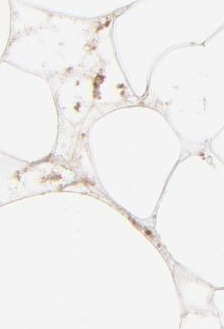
{"staining": {"intensity": "weak", "quantity": "<25%", "location": "cytoplasmic/membranous"}, "tissue": "adipose tissue", "cell_type": "Adipocytes", "image_type": "normal", "snomed": [{"axis": "morphology", "description": "Normal tissue, NOS"}, {"axis": "morphology", "description": "Duct carcinoma"}, {"axis": "topography", "description": "Breast"}, {"axis": "topography", "description": "Adipose tissue"}], "caption": "A high-resolution image shows immunohistochemistry (IHC) staining of normal adipose tissue, which shows no significant positivity in adipocytes.", "gene": "BGN", "patient": {"sex": "female", "age": 37}}